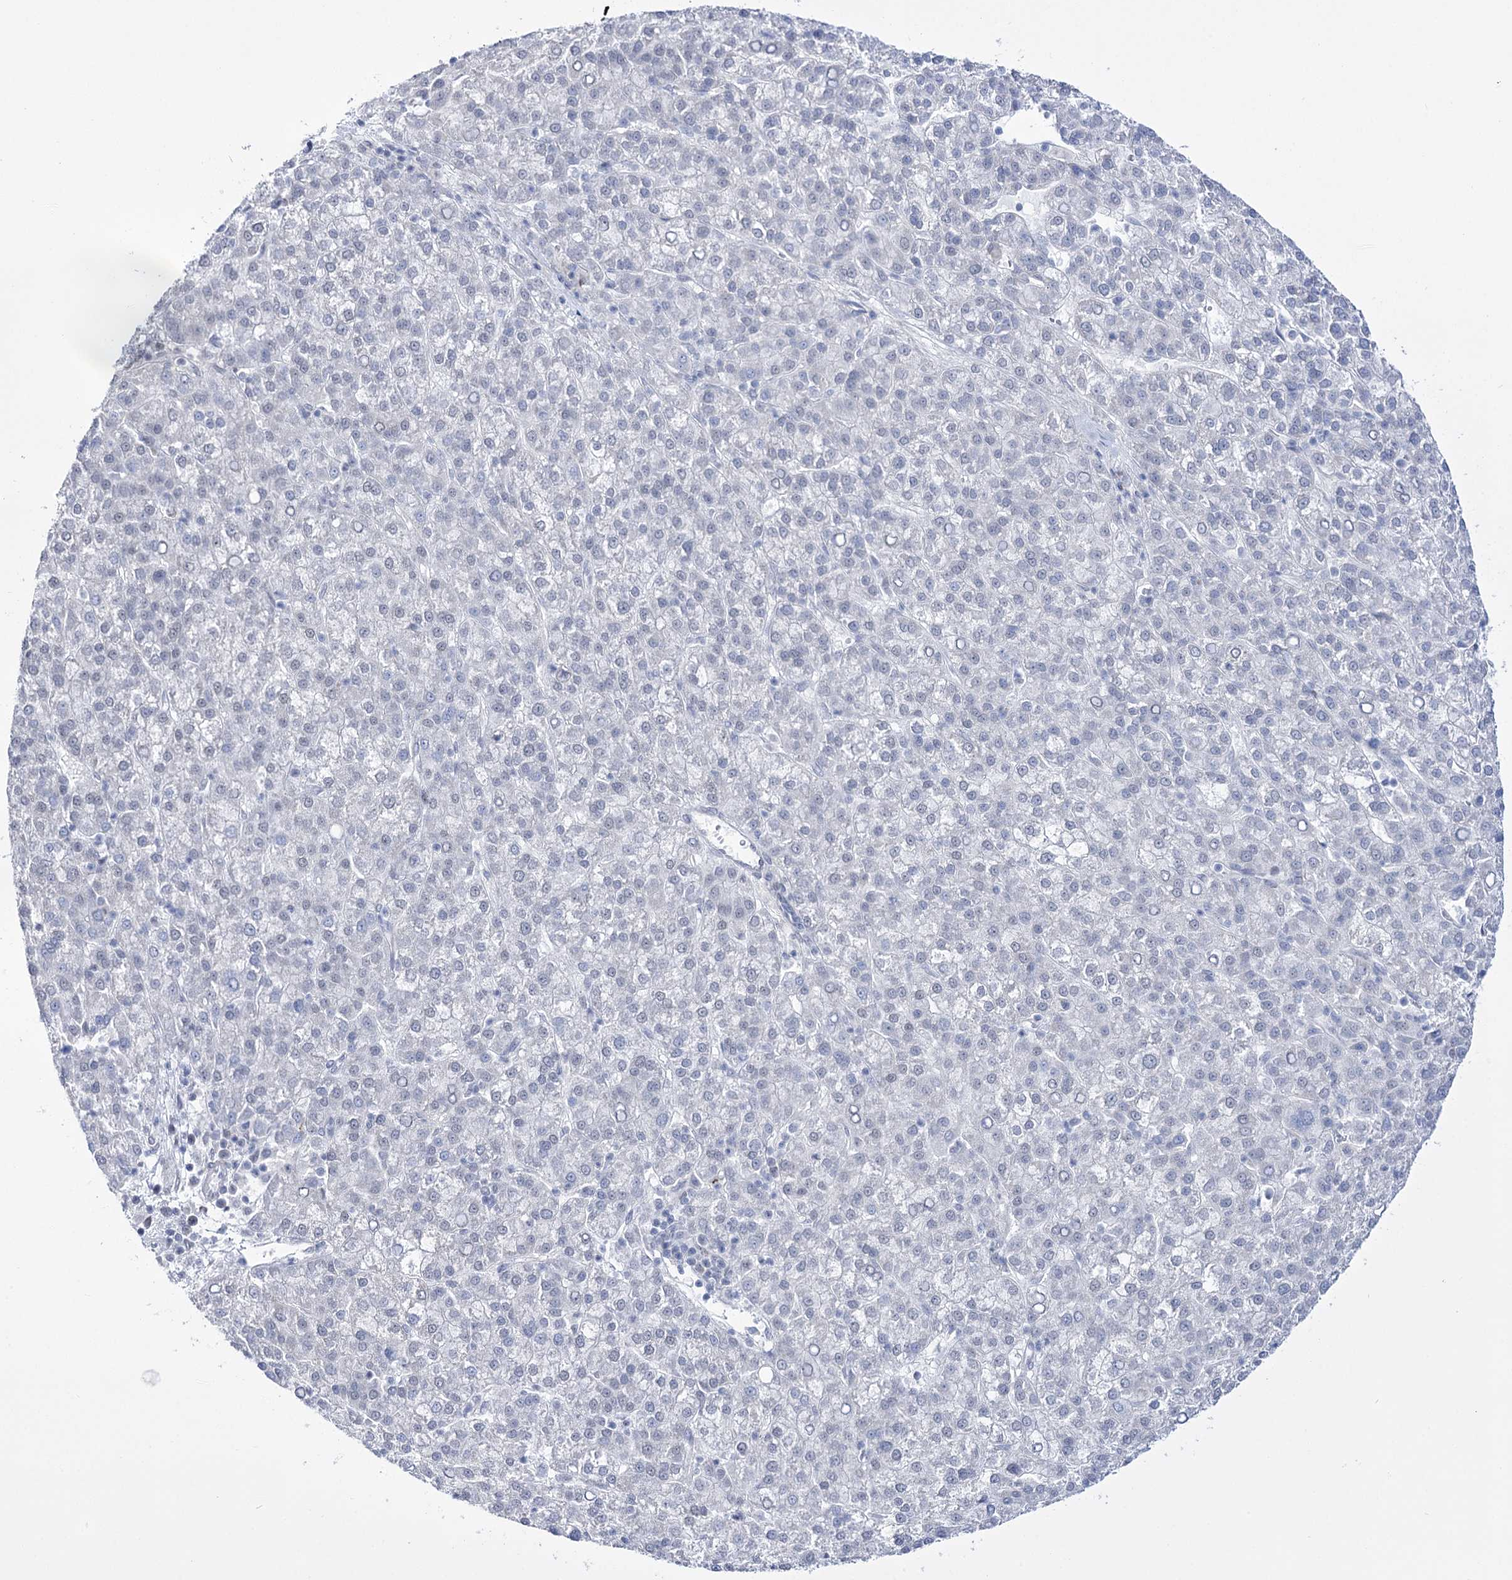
{"staining": {"intensity": "negative", "quantity": "none", "location": "none"}, "tissue": "liver cancer", "cell_type": "Tumor cells", "image_type": "cancer", "snomed": [{"axis": "morphology", "description": "Carcinoma, Hepatocellular, NOS"}, {"axis": "topography", "description": "Liver"}], "caption": "The histopathology image shows no significant staining in tumor cells of liver cancer (hepatocellular carcinoma).", "gene": "RBM15B", "patient": {"sex": "female", "age": 58}}